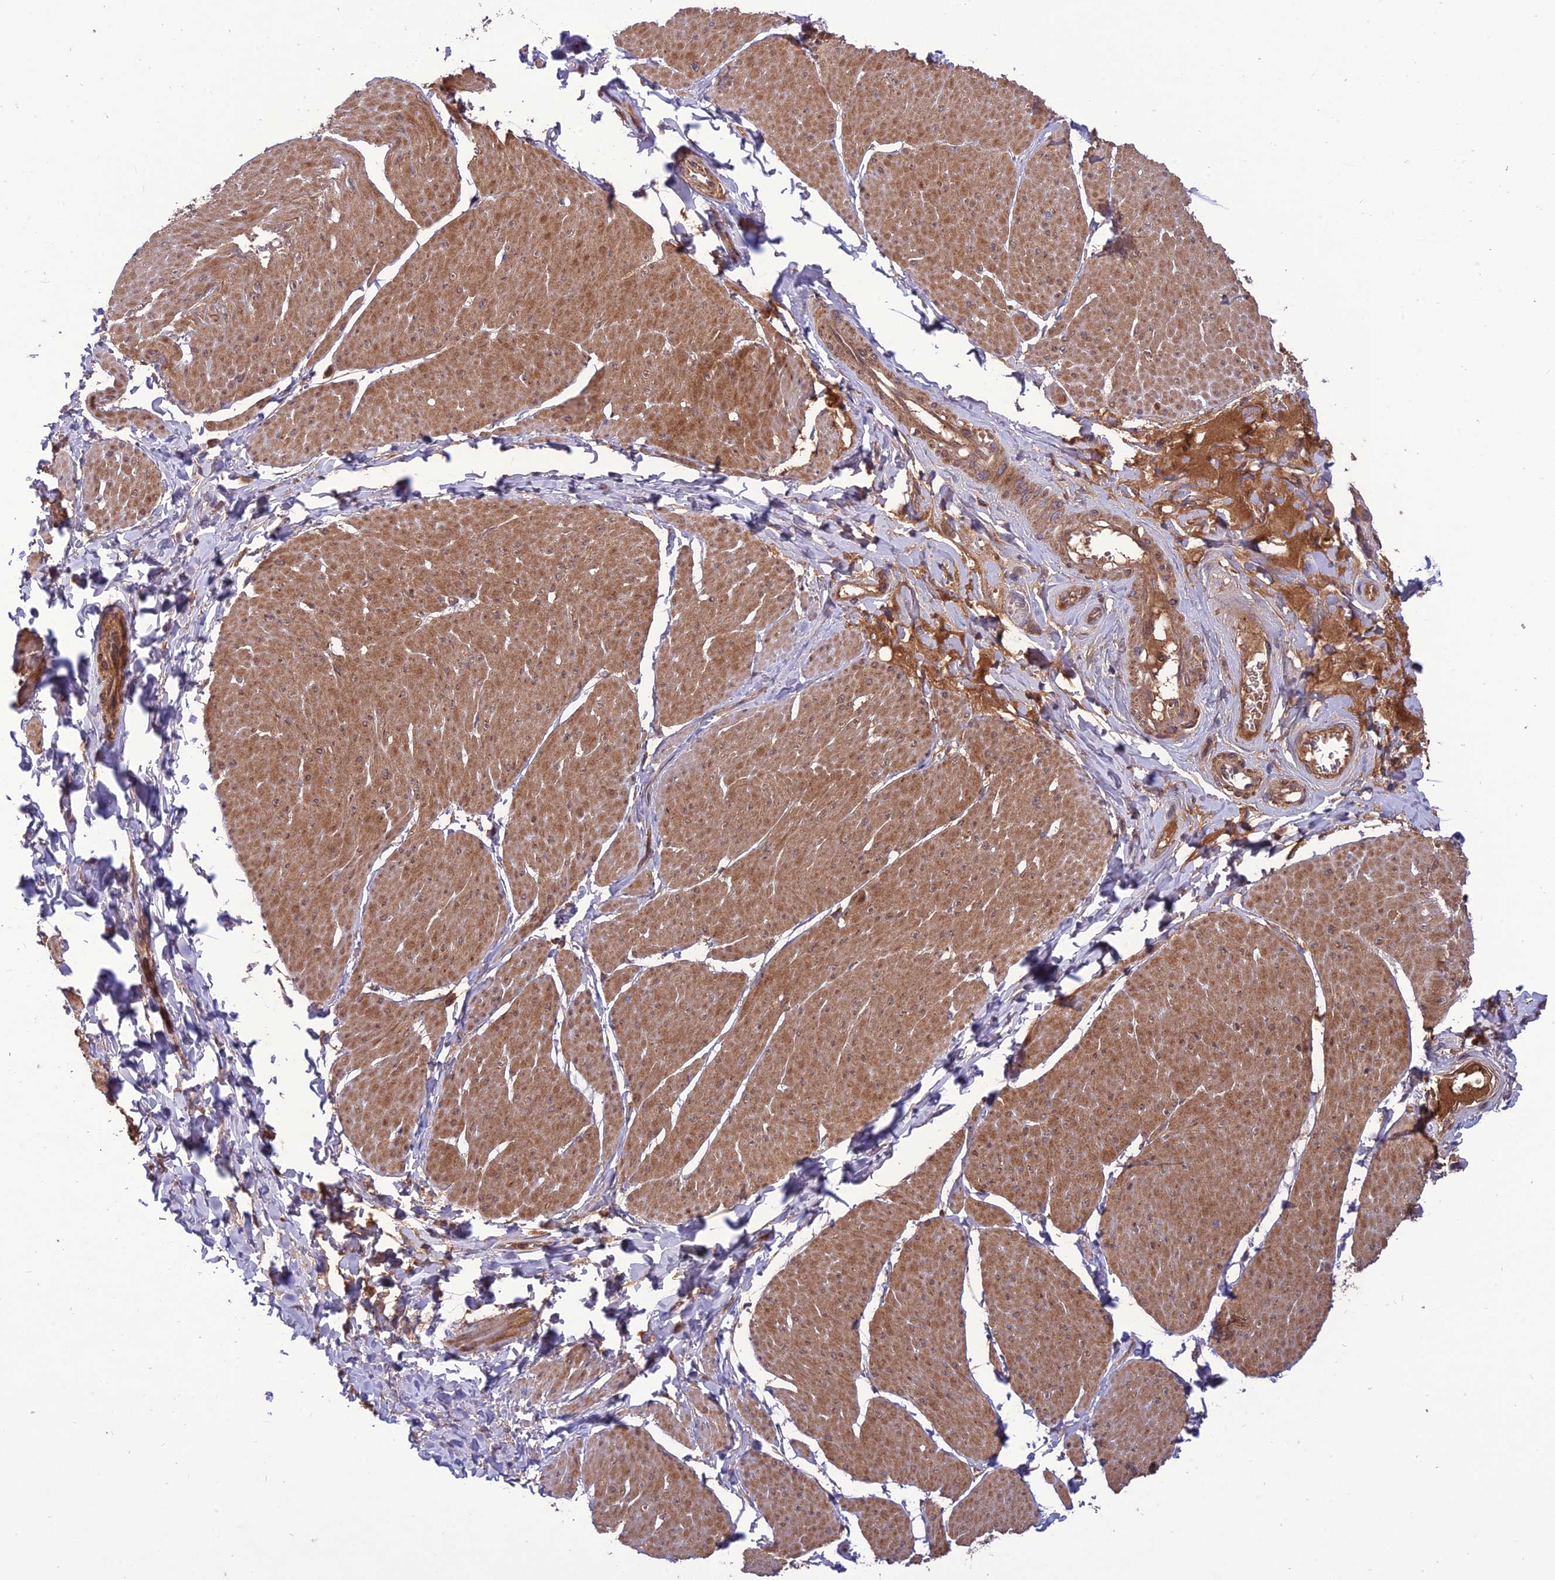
{"staining": {"intensity": "moderate", "quantity": ">75%", "location": "cytoplasmic/membranous"}, "tissue": "smooth muscle", "cell_type": "Smooth muscle cells", "image_type": "normal", "snomed": [{"axis": "morphology", "description": "Urothelial carcinoma, High grade"}, {"axis": "topography", "description": "Urinary bladder"}], "caption": "An immunohistochemistry photomicrograph of benign tissue is shown. Protein staining in brown highlights moderate cytoplasmic/membranous positivity in smooth muscle within smooth muscle cells.", "gene": "NDUFC1", "patient": {"sex": "male", "age": 46}}